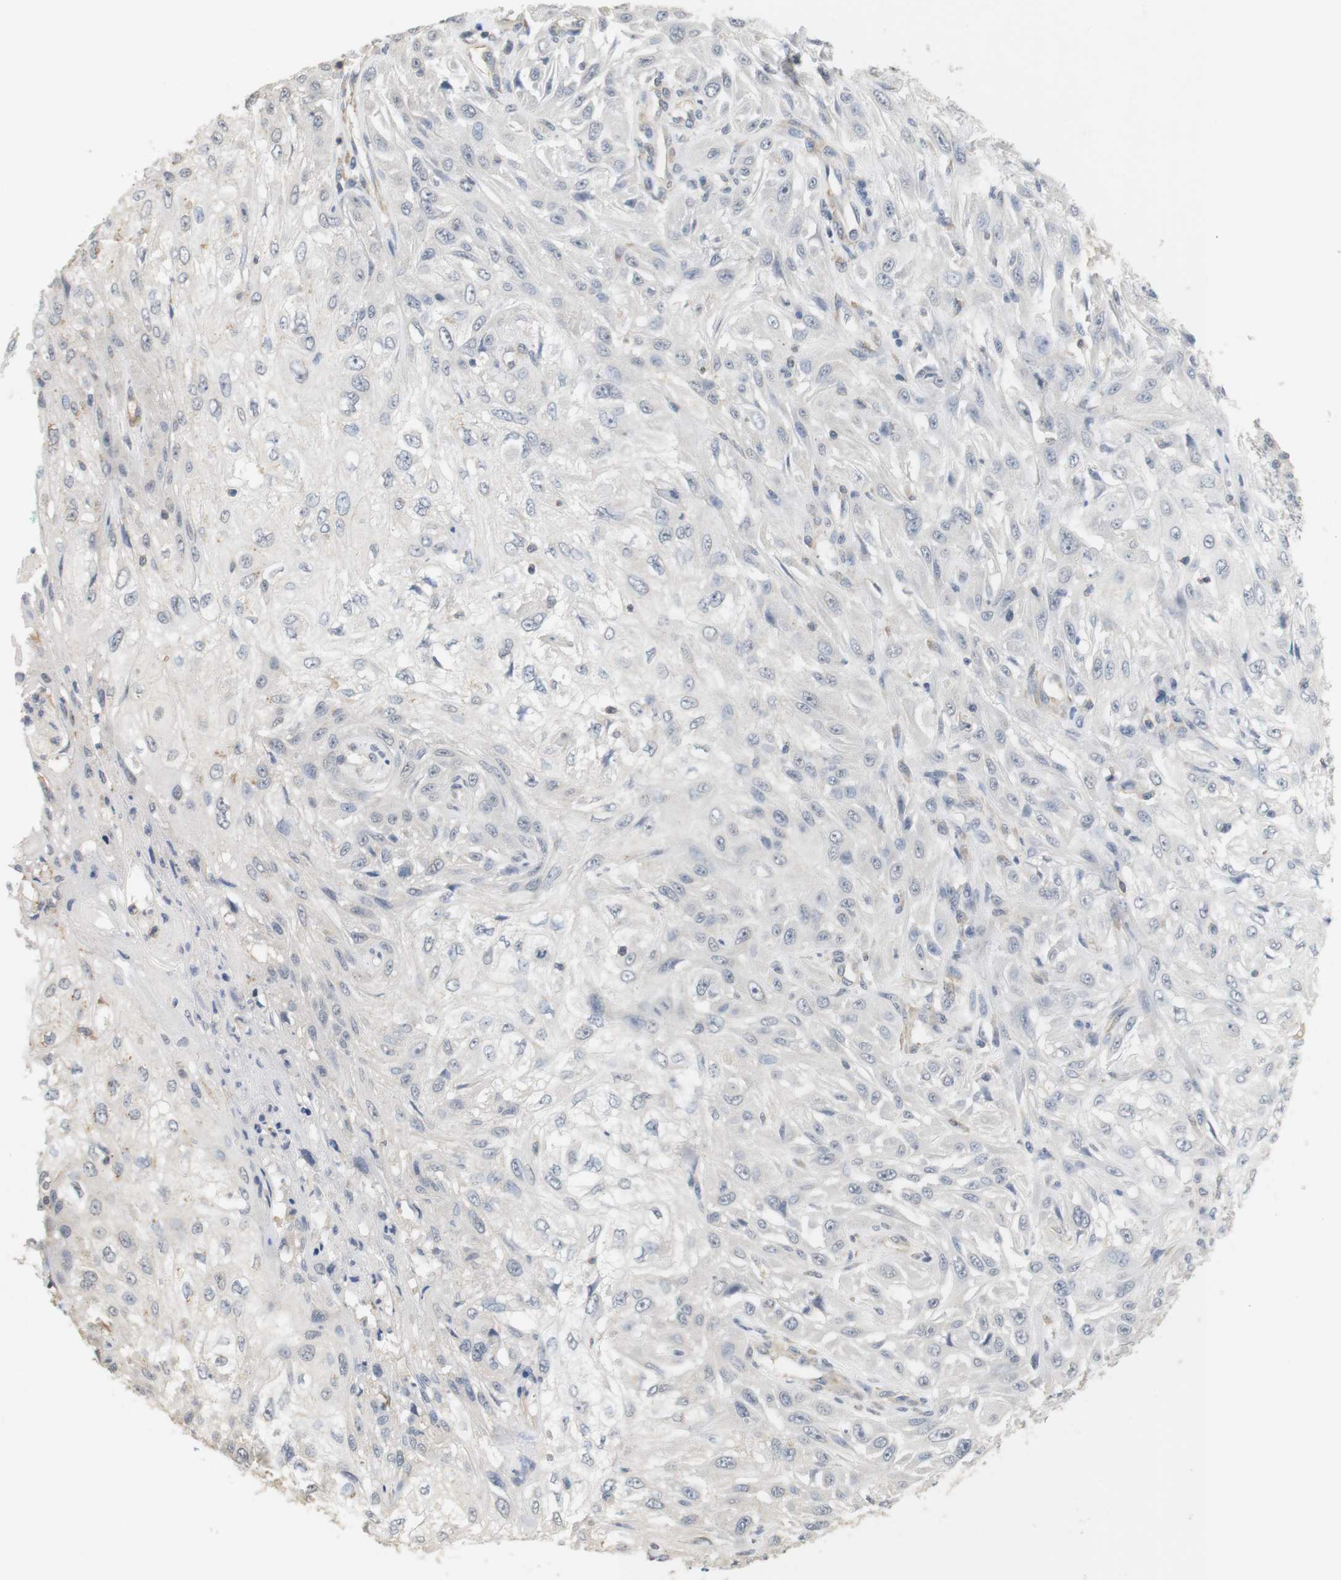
{"staining": {"intensity": "negative", "quantity": "none", "location": "none"}, "tissue": "skin cancer", "cell_type": "Tumor cells", "image_type": "cancer", "snomed": [{"axis": "morphology", "description": "Squamous cell carcinoma, NOS"}, {"axis": "topography", "description": "Skin"}], "caption": "Tumor cells show no significant protein staining in skin squamous cell carcinoma.", "gene": "OSR1", "patient": {"sex": "male", "age": 75}}